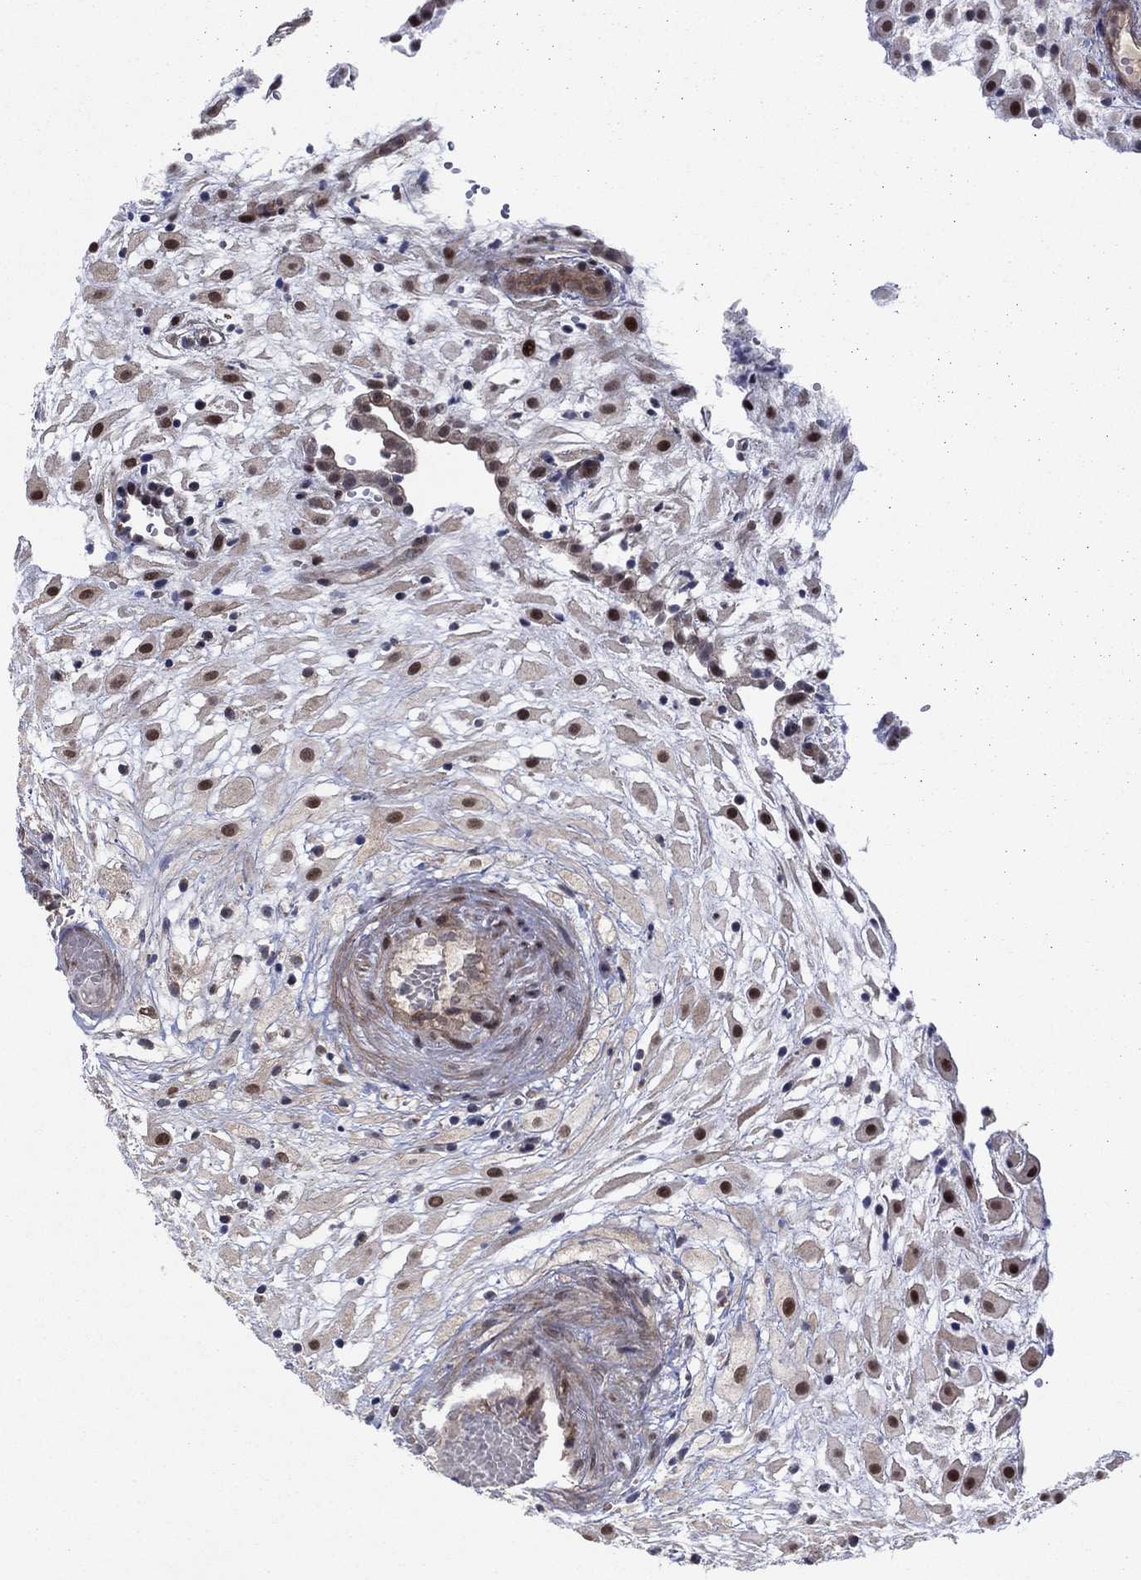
{"staining": {"intensity": "strong", "quantity": "25%-75%", "location": "nuclear"}, "tissue": "placenta", "cell_type": "Decidual cells", "image_type": "normal", "snomed": [{"axis": "morphology", "description": "Normal tissue, NOS"}, {"axis": "topography", "description": "Placenta"}], "caption": "About 25%-75% of decidual cells in normal placenta exhibit strong nuclear protein positivity as visualized by brown immunohistochemical staining.", "gene": "PSMC1", "patient": {"sex": "female", "age": 24}}